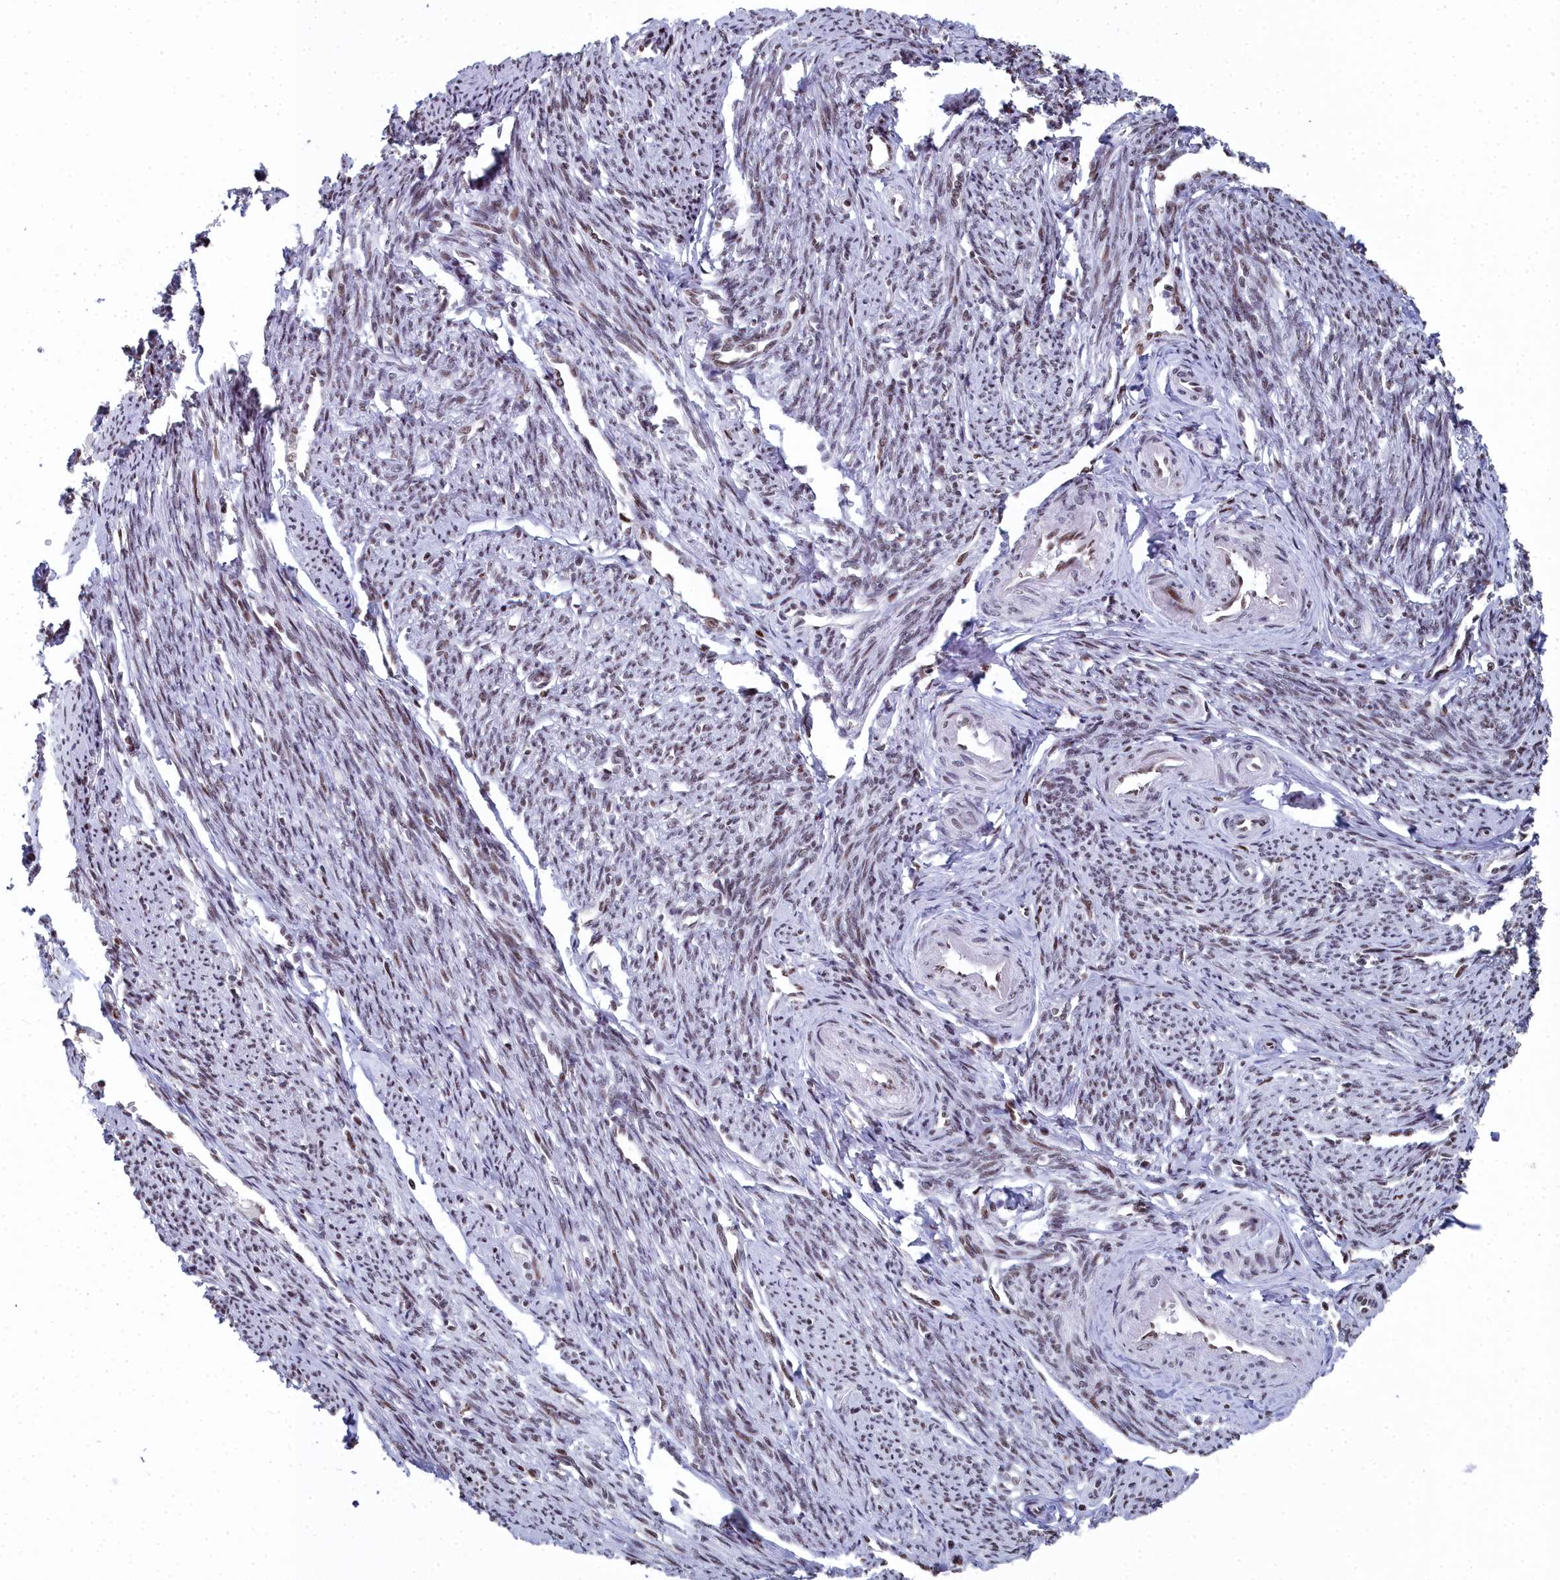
{"staining": {"intensity": "moderate", "quantity": ">75%", "location": "nuclear"}, "tissue": "smooth muscle", "cell_type": "Smooth muscle cells", "image_type": "normal", "snomed": [{"axis": "morphology", "description": "Normal tissue, NOS"}, {"axis": "topography", "description": "Smooth muscle"}, {"axis": "topography", "description": "Uterus"}], "caption": "IHC histopathology image of unremarkable smooth muscle: smooth muscle stained using immunohistochemistry (IHC) displays medium levels of moderate protein expression localized specifically in the nuclear of smooth muscle cells, appearing as a nuclear brown color.", "gene": "SF3B3", "patient": {"sex": "female", "age": 59}}